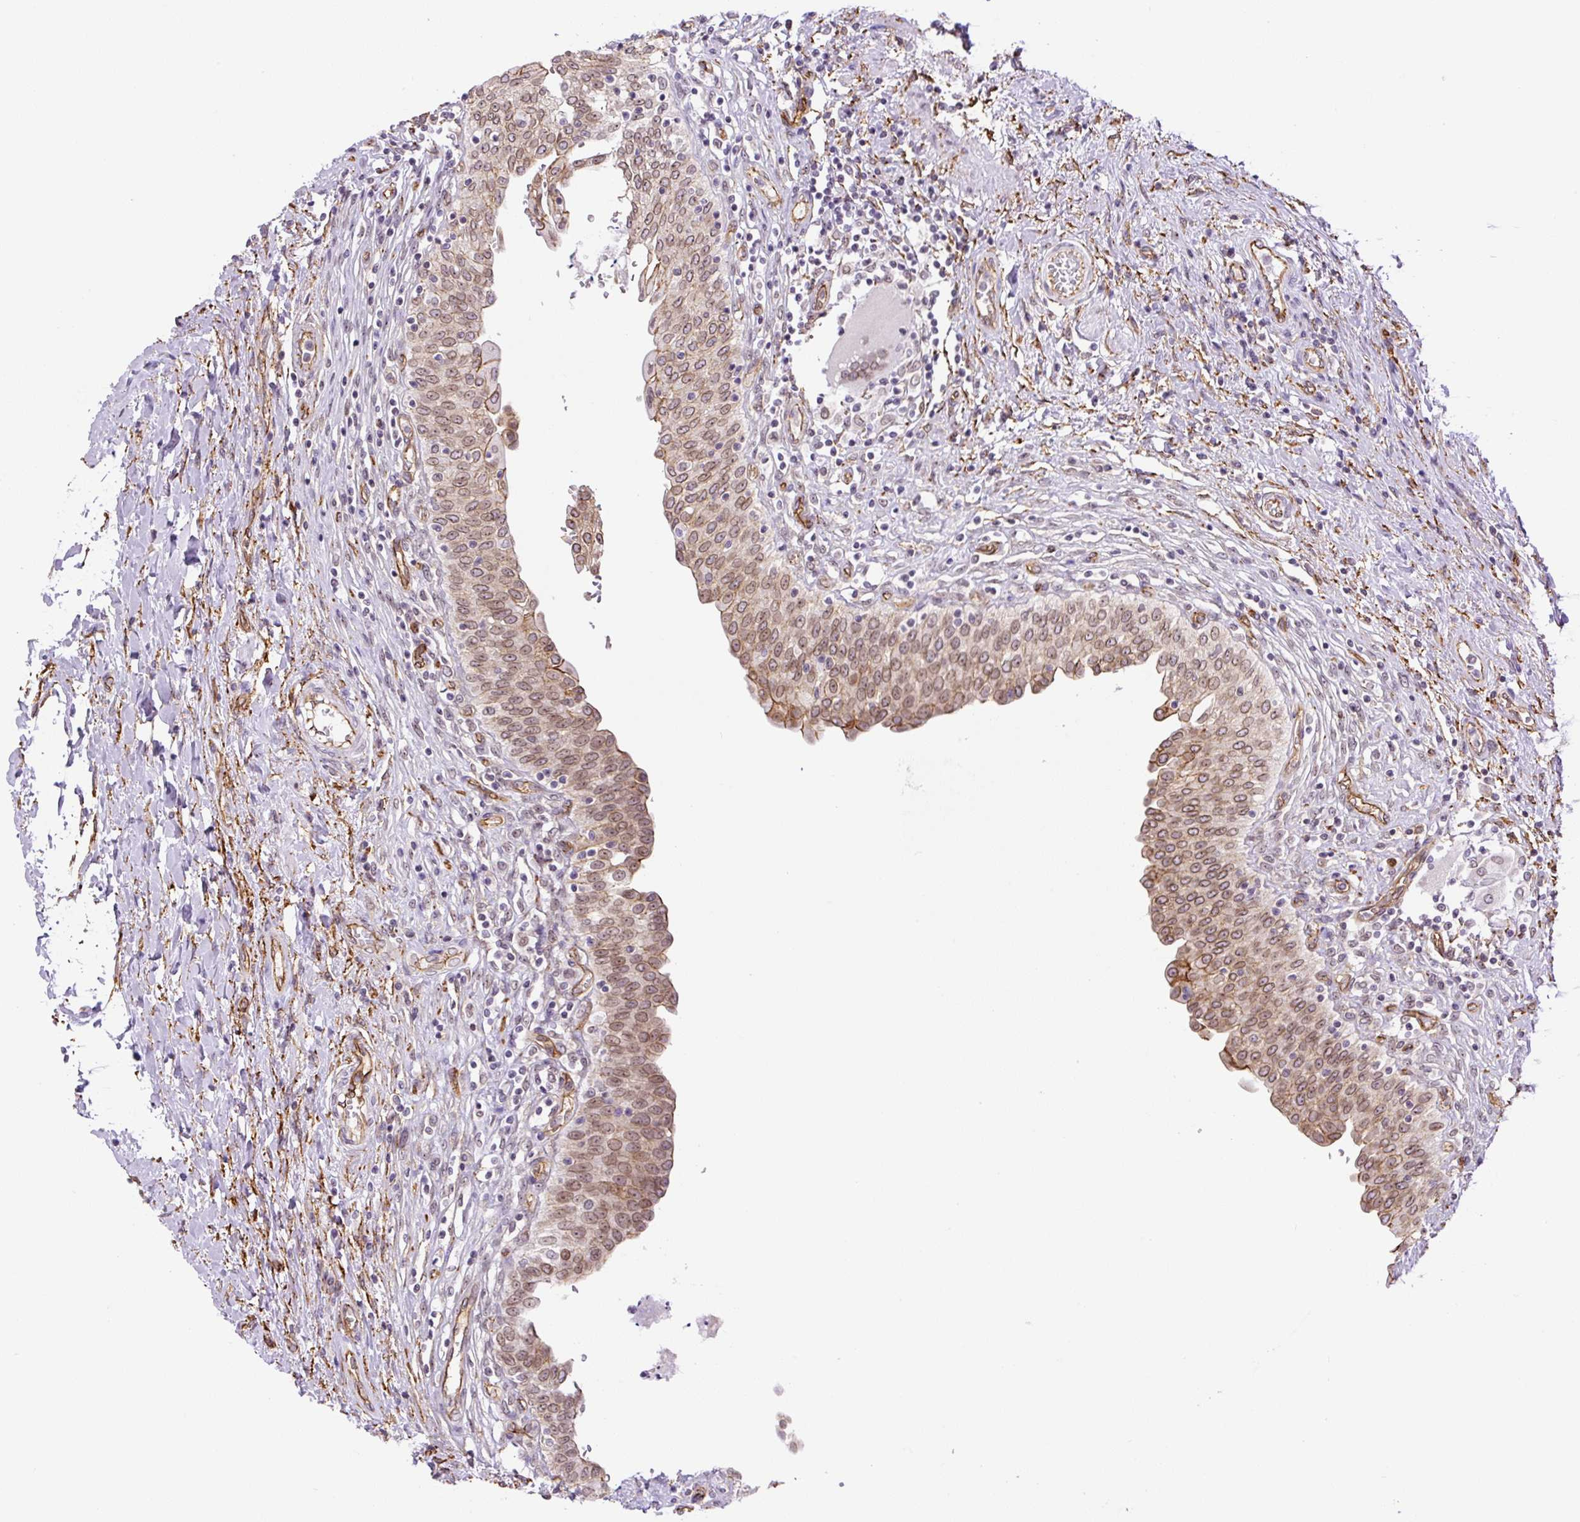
{"staining": {"intensity": "moderate", "quantity": ">75%", "location": "cytoplasmic/membranous,nuclear"}, "tissue": "urinary bladder", "cell_type": "Urothelial cells", "image_type": "normal", "snomed": [{"axis": "morphology", "description": "Normal tissue, NOS"}, {"axis": "topography", "description": "Urinary bladder"}], "caption": "Immunohistochemical staining of unremarkable human urinary bladder reveals >75% levels of moderate cytoplasmic/membranous,nuclear protein expression in about >75% of urothelial cells. (DAB (3,3'-diaminobenzidine) = brown stain, brightfield microscopy at high magnification).", "gene": "MYO5C", "patient": {"sex": "male", "age": 71}}